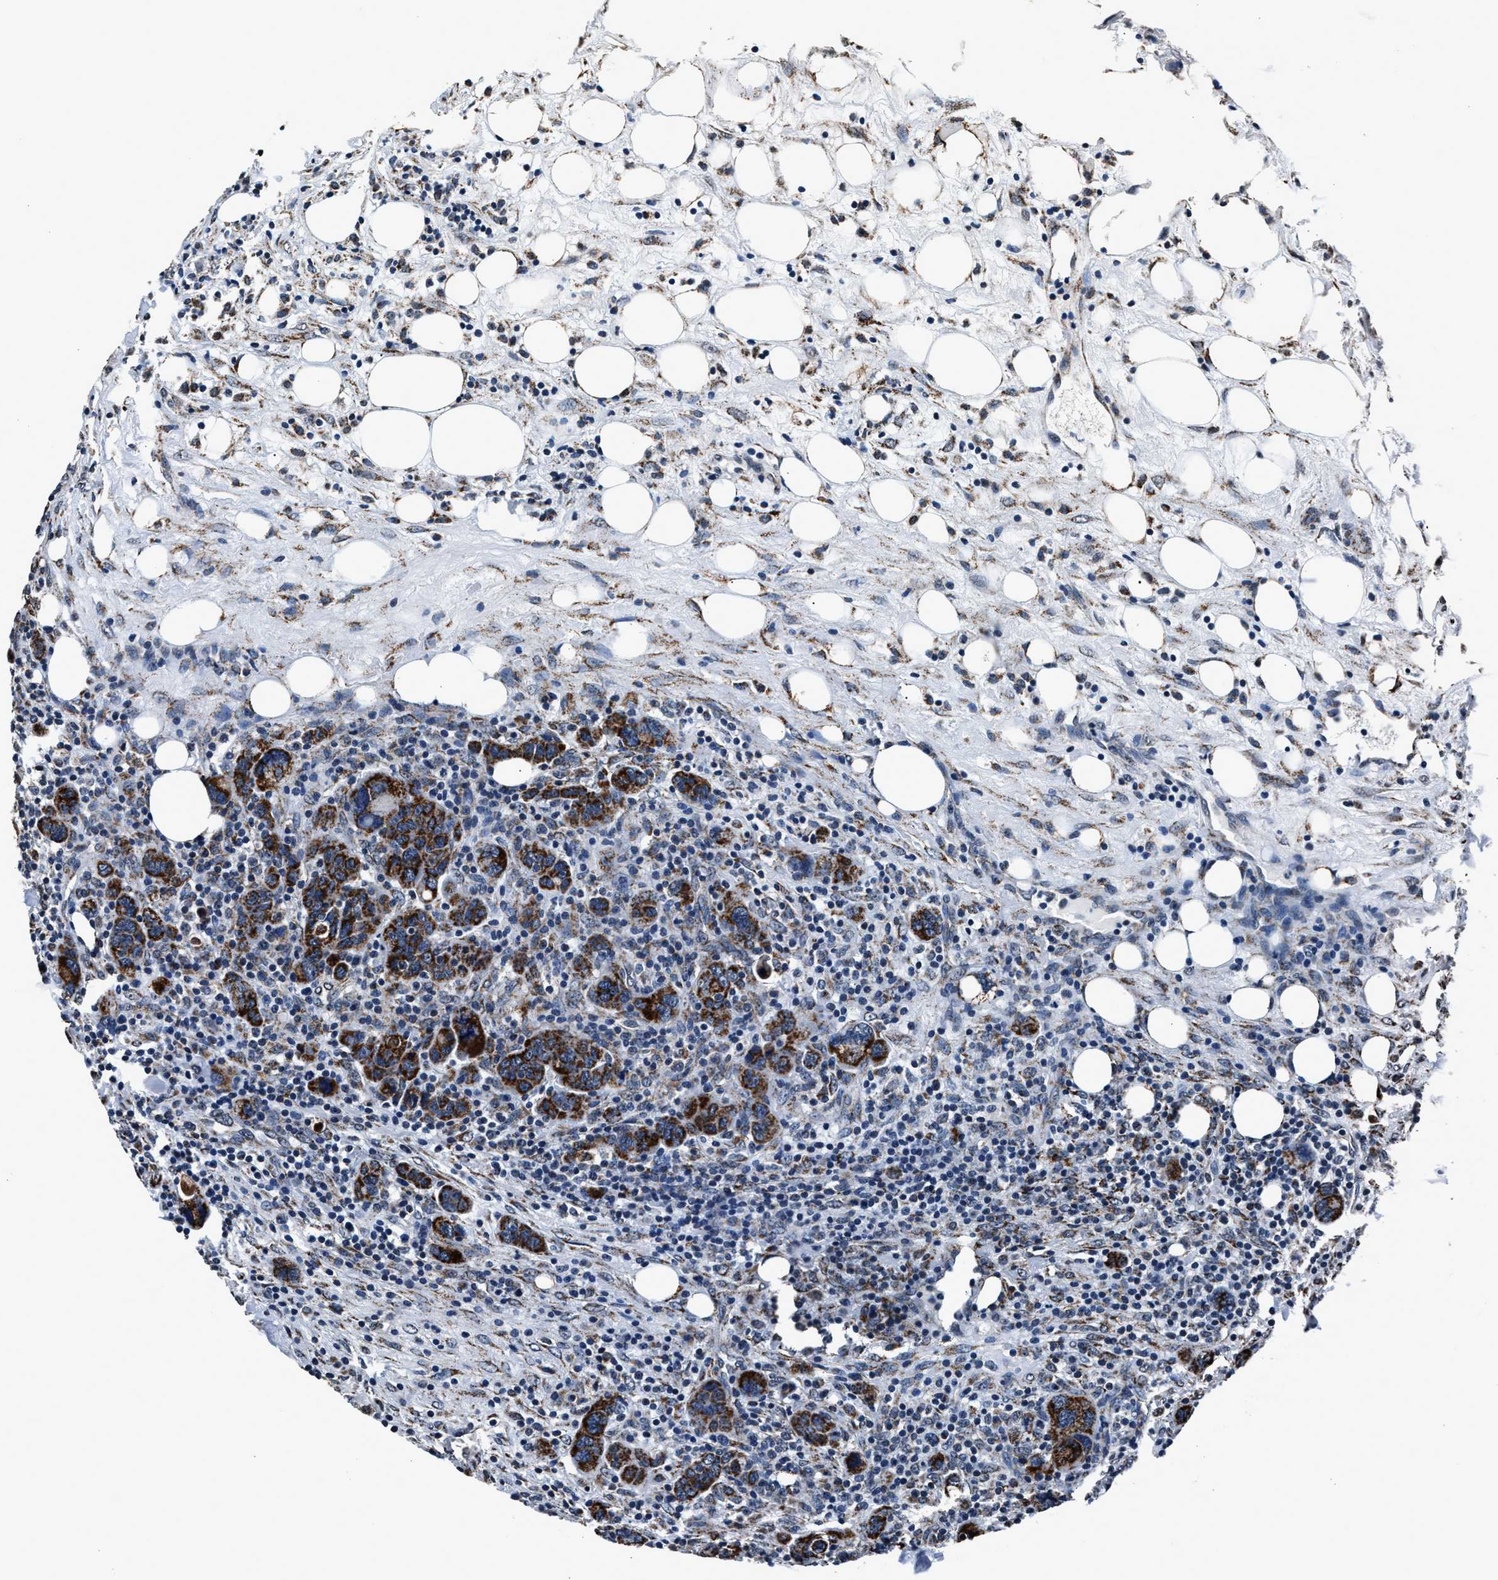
{"staining": {"intensity": "strong", "quantity": ">75%", "location": "cytoplasmic/membranous"}, "tissue": "breast cancer", "cell_type": "Tumor cells", "image_type": "cancer", "snomed": [{"axis": "morphology", "description": "Duct carcinoma"}, {"axis": "topography", "description": "Breast"}], "caption": "Breast cancer (intraductal carcinoma) stained with IHC exhibits strong cytoplasmic/membranous staining in about >75% of tumor cells.", "gene": "HIBADH", "patient": {"sex": "female", "age": 37}}